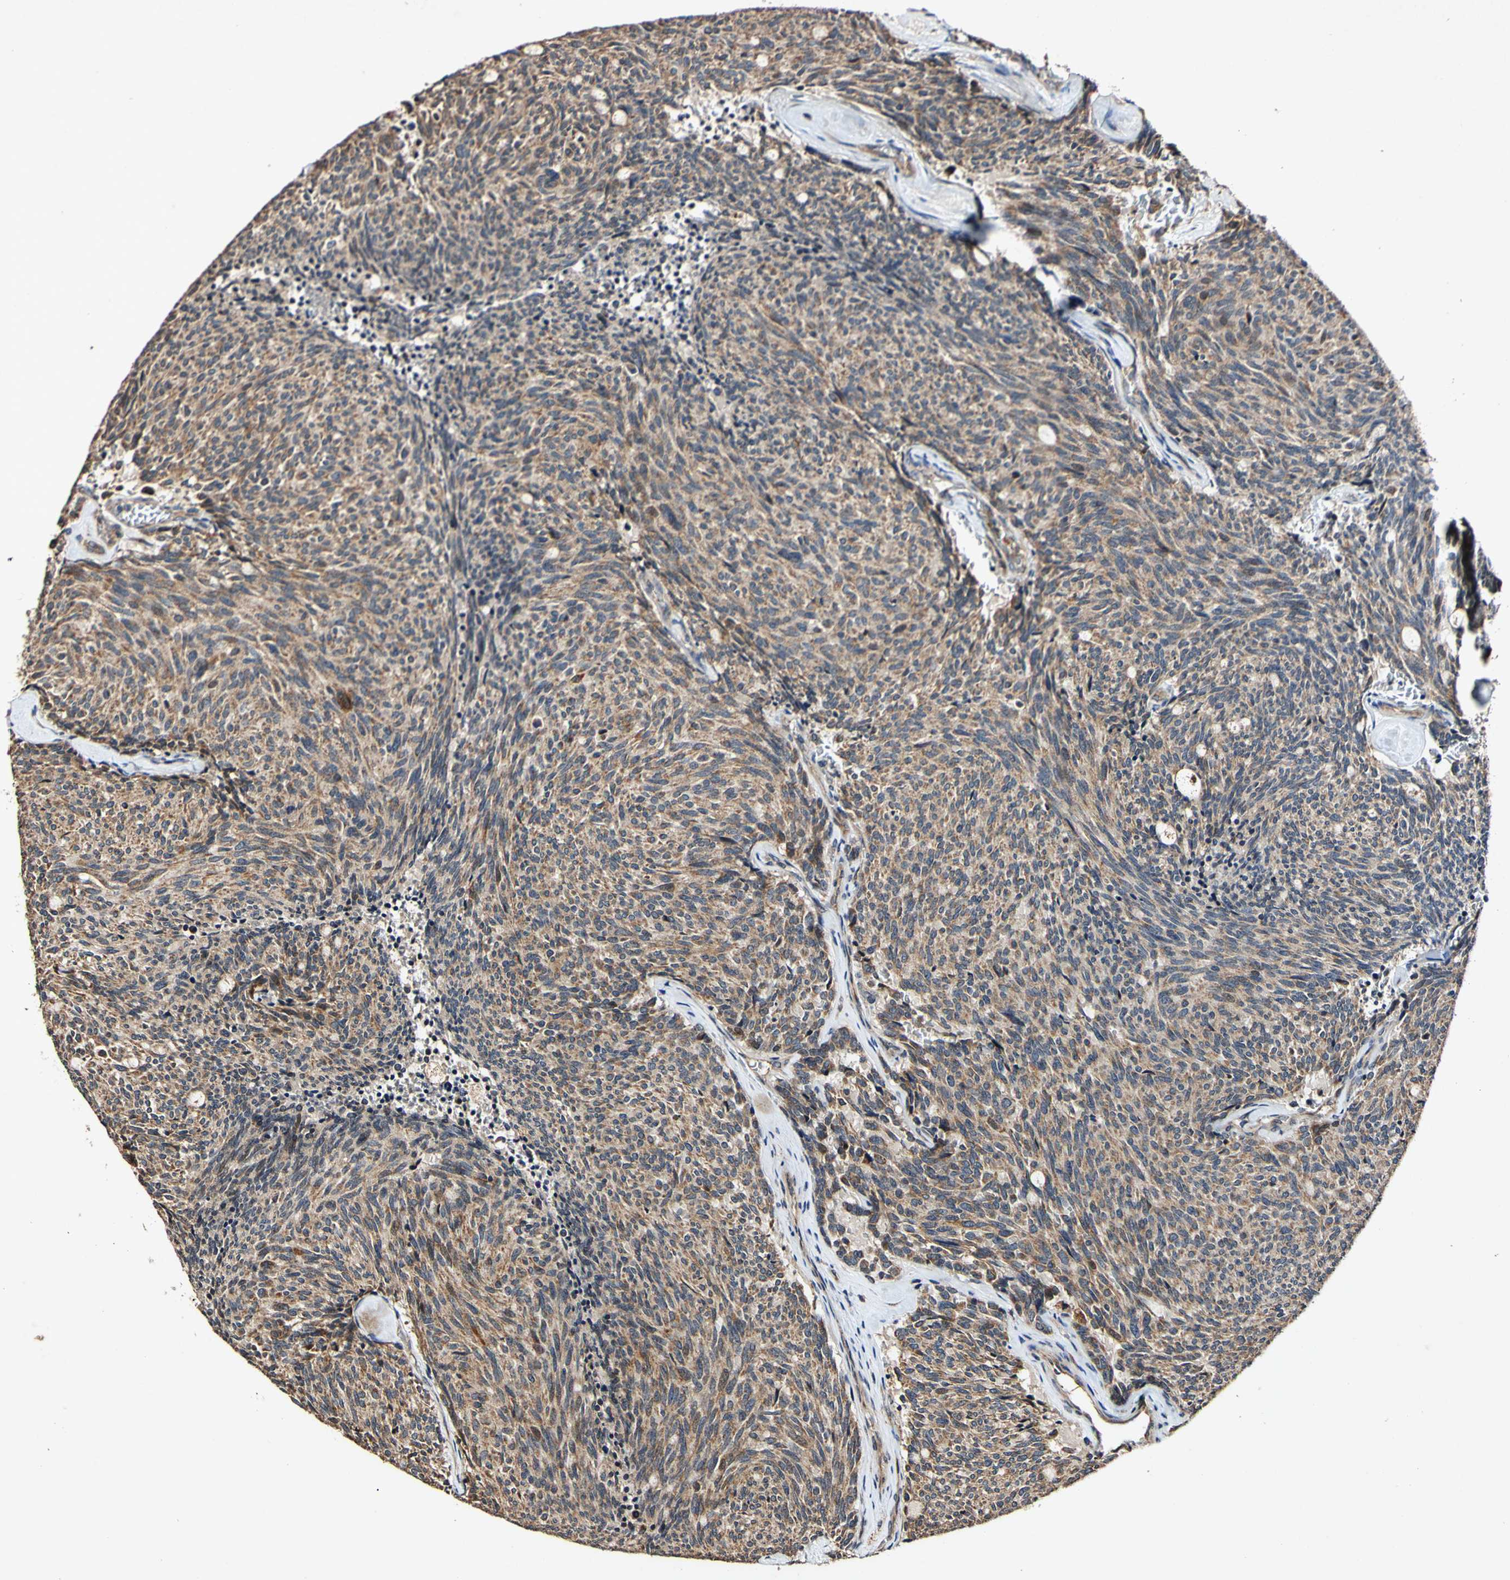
{"staining": {"intensity": "moderate", "quantity": ">75%", "location": "cytoplasmic/membranous"}, "tissue": "carcinoid", "cell_type": "Tumor cells", "image_type": "cancer", "snomed": [{"axis": "morphology", "description": "Carcinoid, malignant, NOS"}, {"axis": "topography", "description": "Pancreas"}], "caption": "Human carcinoid stained with a brown dye displays moderate cytoplasmic/membranous positive positivity in about >75% of tumor cells.", "gene": "PLAT", "patient": {"sex": "female", "age": 54}}